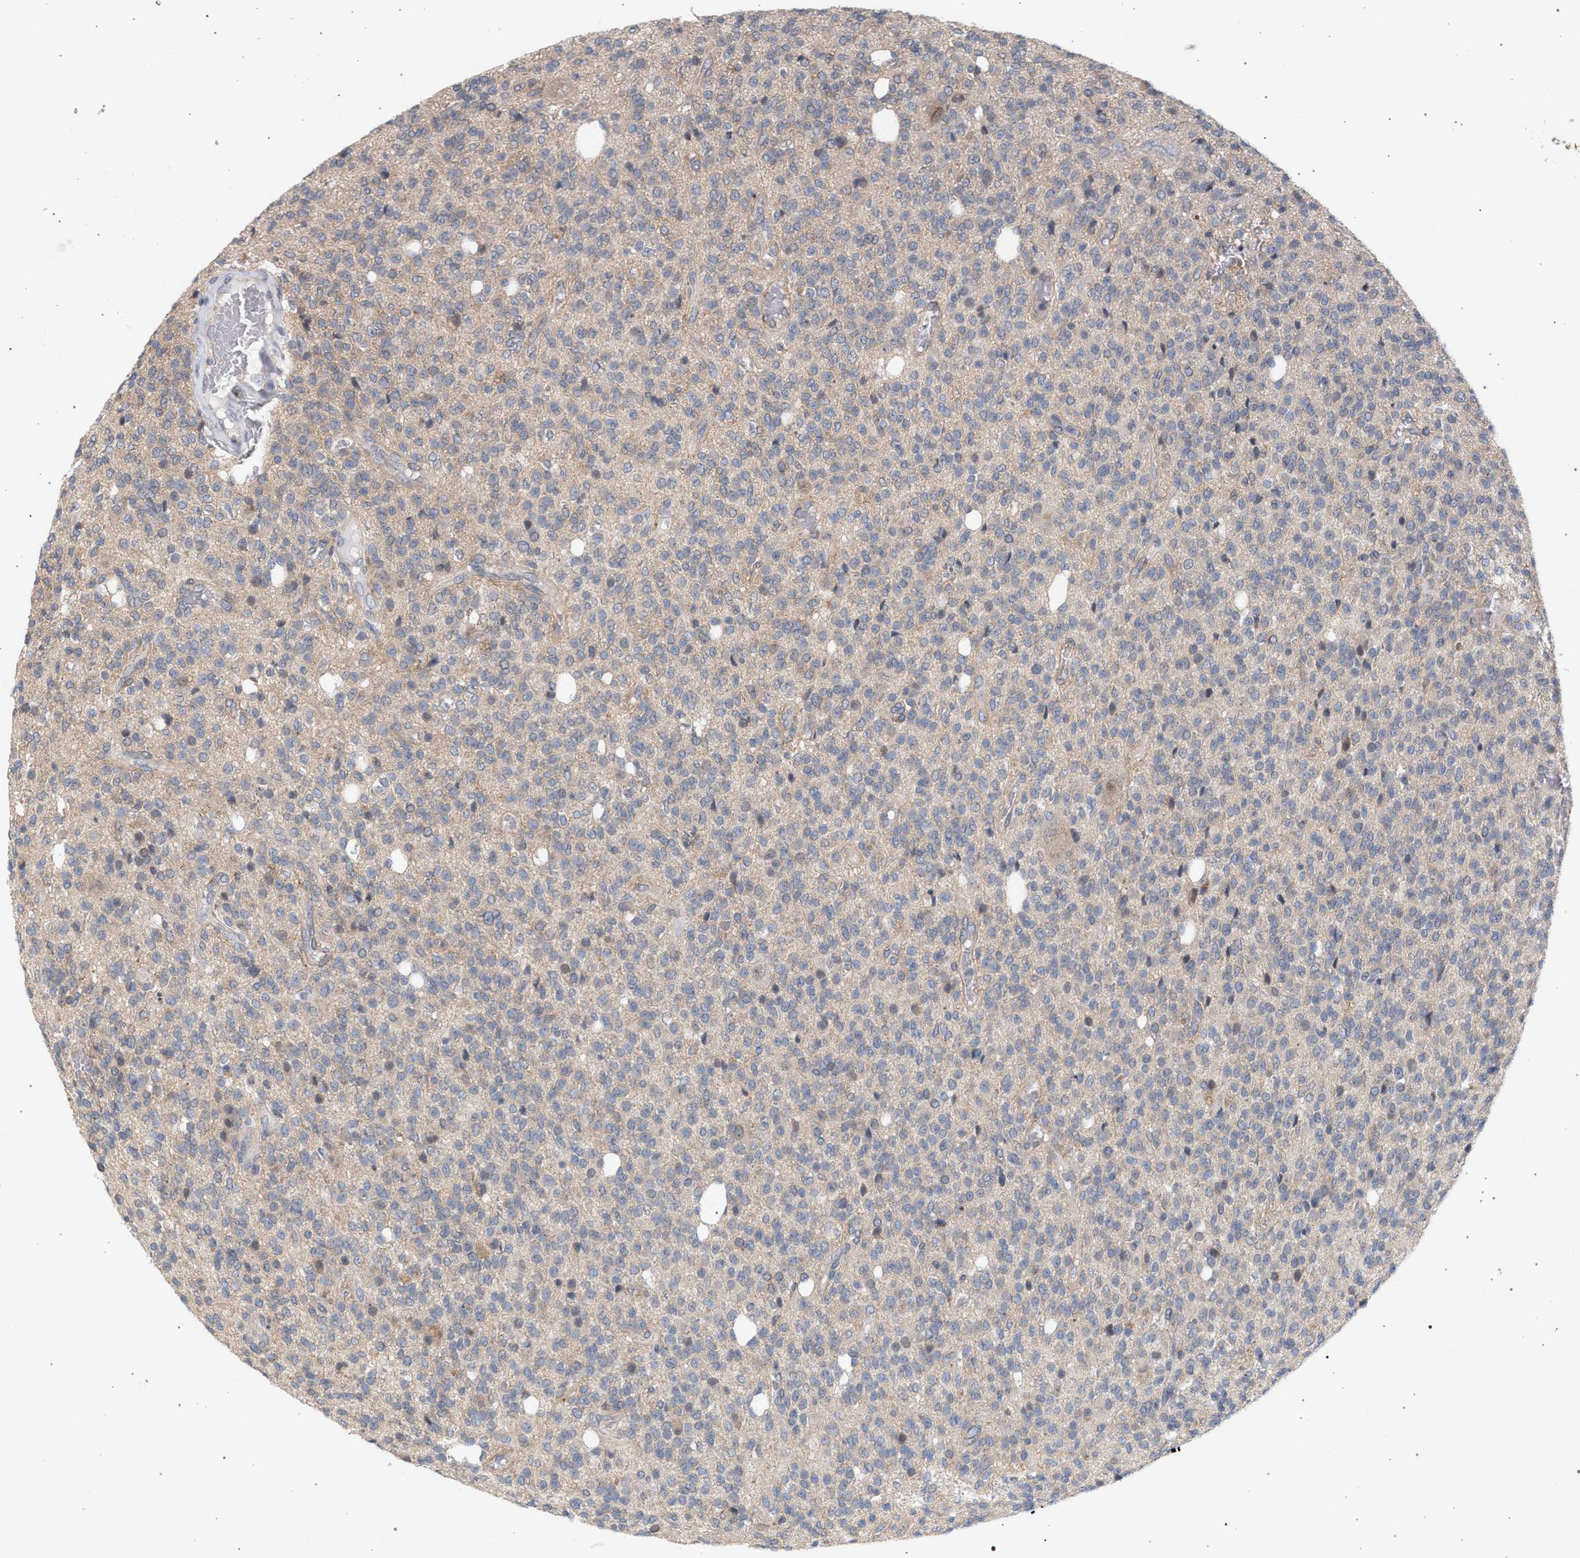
{"staining": {"intensity": "weak", "quantity": ">75%", "location": "cytoplasmic/membranous"}, "tissue": "glioma", "cell_type": "Tumor cells", "image_type": "cancer", "snomed": [{"axis": "morphology", "description": "Glioma, malignant, High grade"}, {"axis": "topography", "description": "Brain"}], "caption": "A high-resolution photomicrograph shows immunohistochemistry staining of malignant glioma (high-grade), which demonstrates weak cytoplasmic/membranous positivity in about >75% of tumor cells.", "gene": "ARPC5L", "patient": {"sex": "male", "age": 34}}